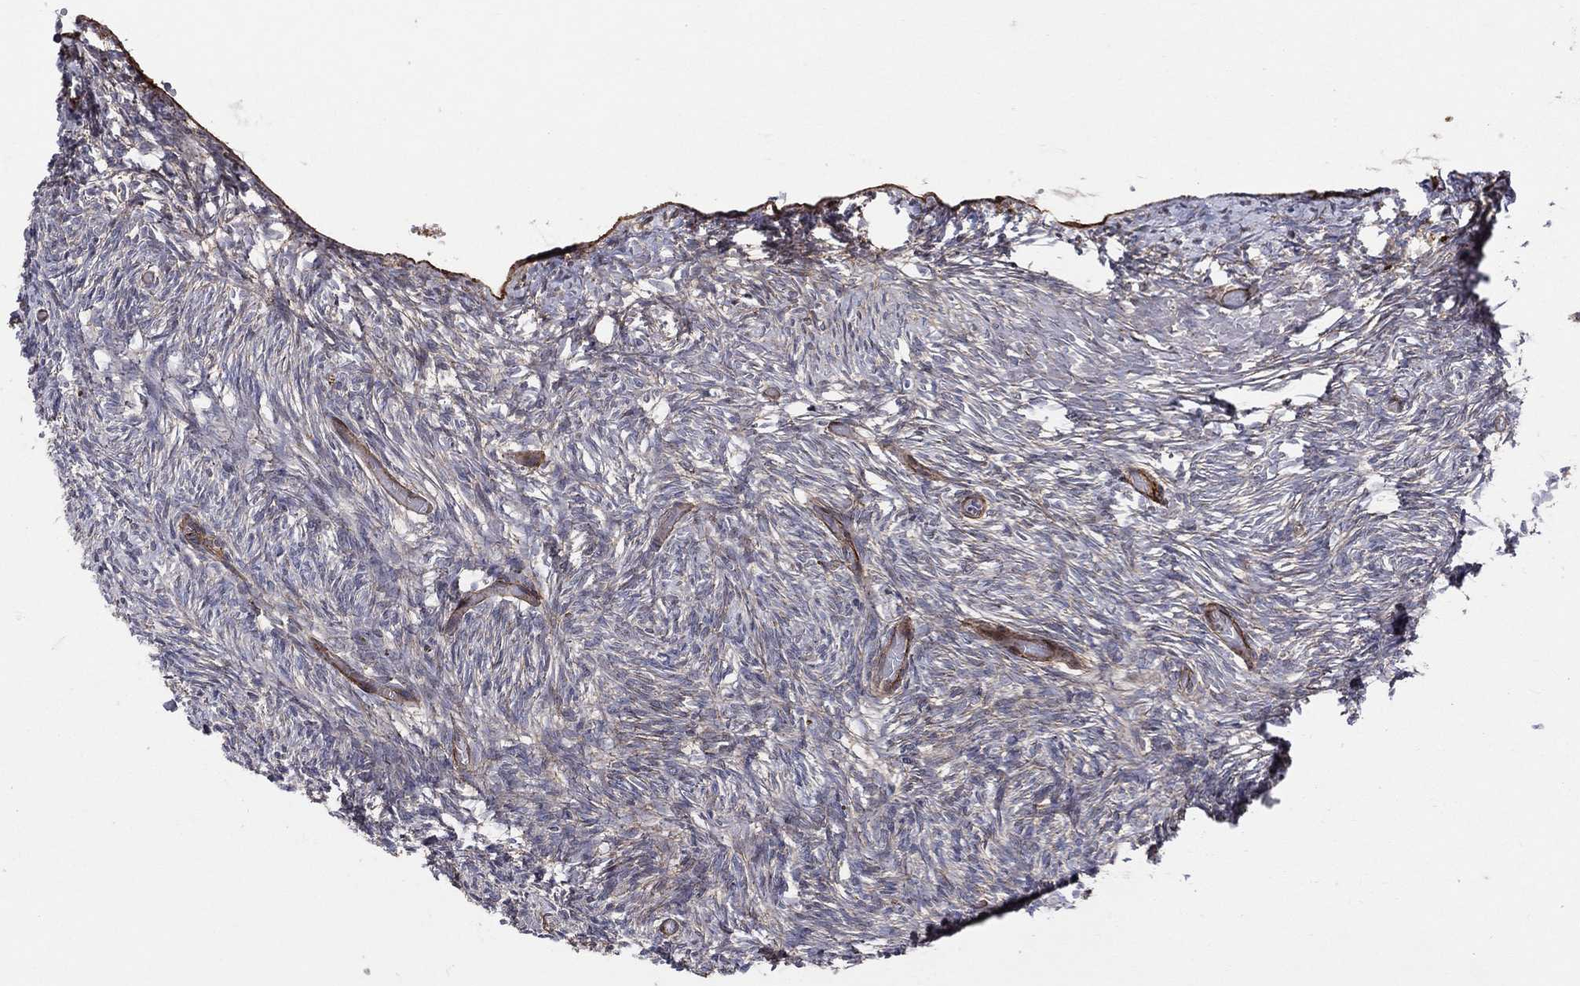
{"staining": {"intensity": "negative", "quantity": "none", "location": "none"}, "tissue": "ovary", "cell_type": "Ovarian stroma cells", "image_type": "normal", "snomed": [{"axis": "morphology", "description": "Normal tissue, NOS"}, {"axis": "topography", "description": "Ovary"}], "caption": "IHC of normal ovary exhibits no expression in ovarian stroma cells. Brightfield microscopy of immunohistochemistry stained with DAB (brown) and hematoxylin (blue), captured at high magnification.", "gene": "ENTPD1", "patient": {"sex": "female", "age": 39}}